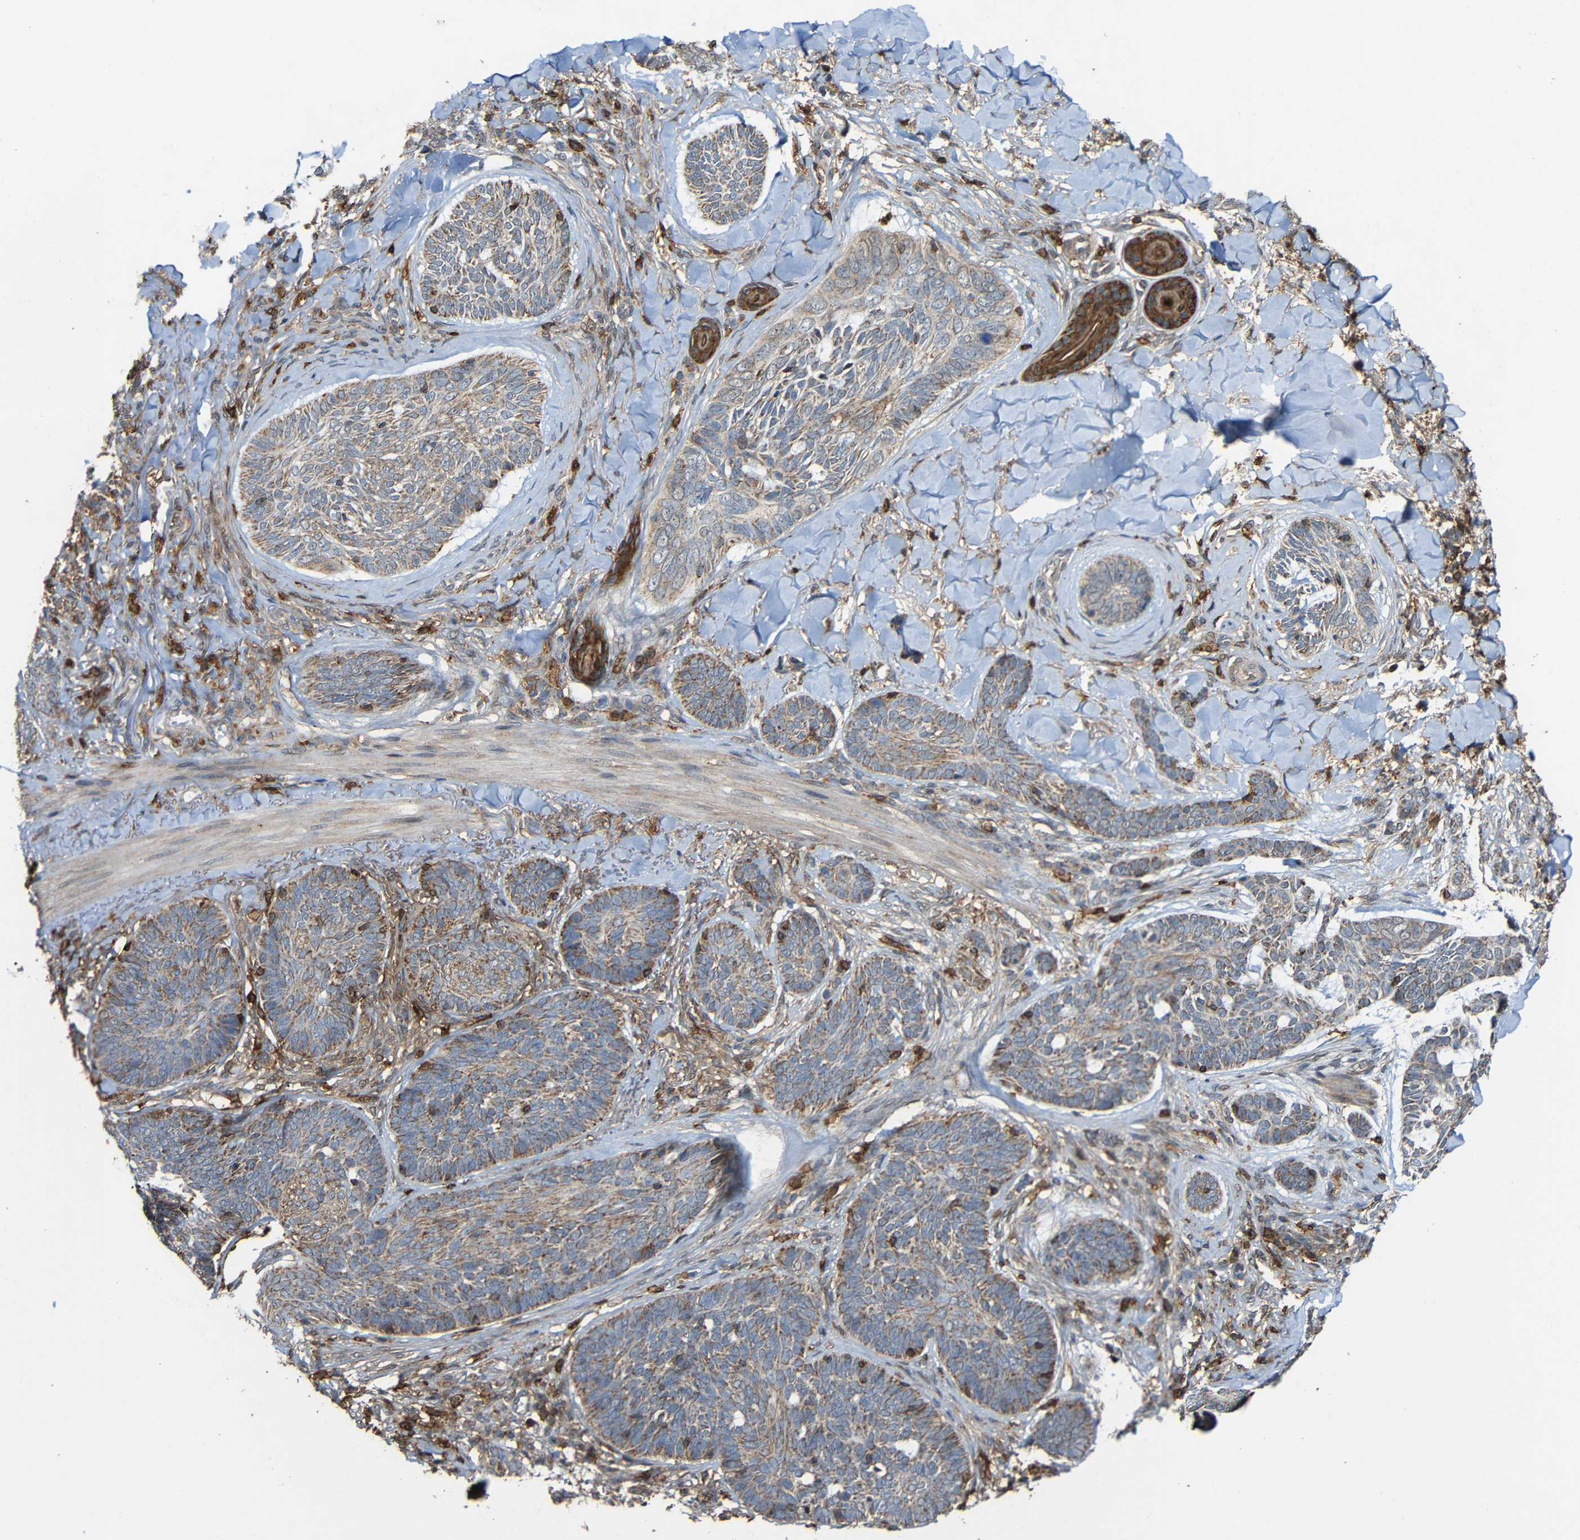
{"staining": {"intensity": "weak", "quantity": ">75%", "location": "cytoplasmic/membranous"}, "tissue": "skin cancer", "cell_type": "Tumor cells", "image_type": "cancer", "snomed": [{"axis": "morphology", "description": "Basal cell carcinoma"}, {"axis": "topography", "description": "Skin"}], "caption": "Protein staining of skin cancer tissue displays weak cytoplasmic/membranous staining in approximately >75% of tumor cells.", "gene": "C1GALT1", "patient": {"sex": "male", "age": 43}}